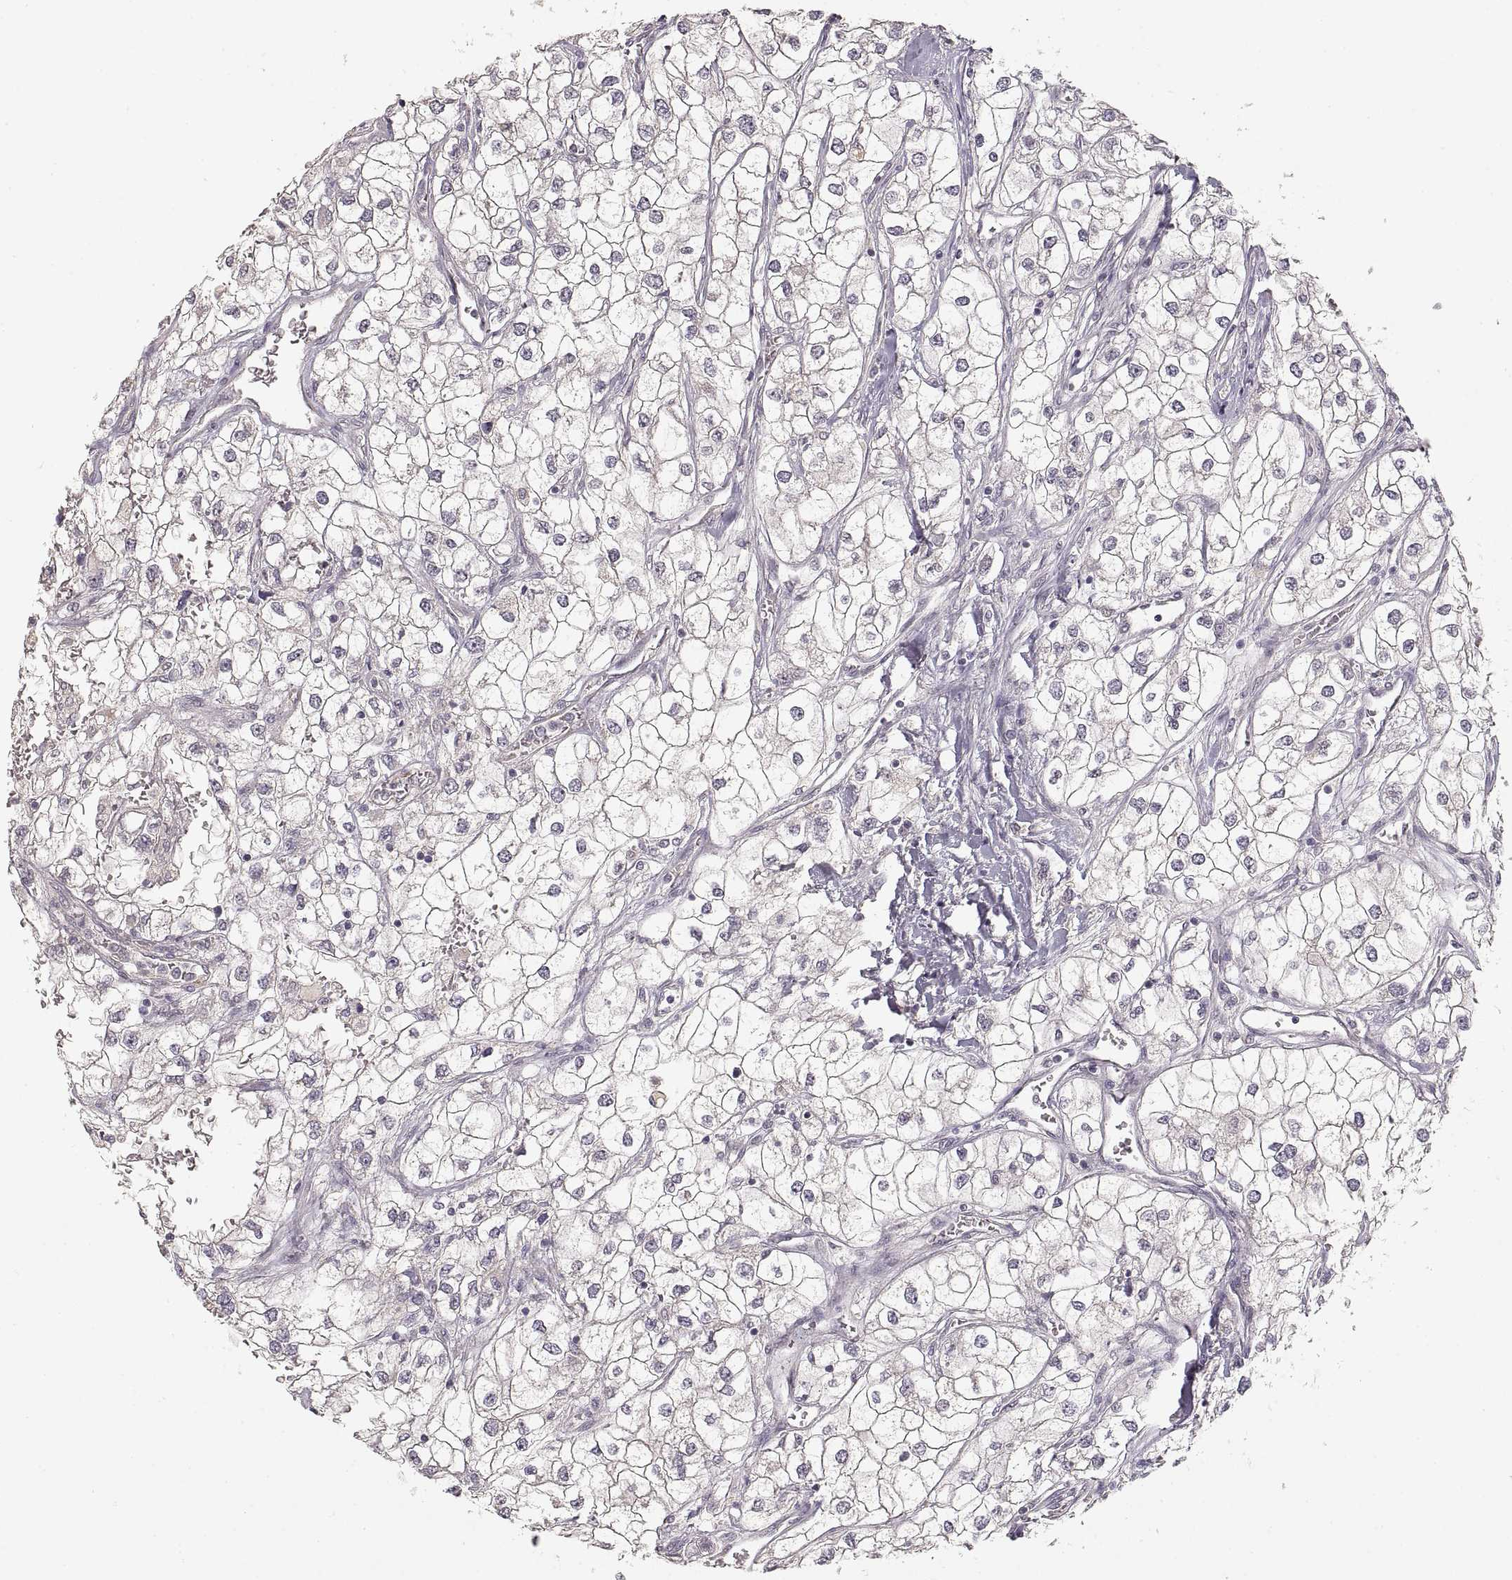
{"staining": {"intensity": "negative", "quantity": "none", "location": "none"}, "tissue": "renal cancer", "cell_type": "Tumor cells", "image_type": "cancer", "snomed": [{"axis": "morphology", "description": "Adenocarcinoma, NOS"}, {"axis": "topography", "description": "Kidney"}], "caption": "Tumor cells show no significant protein staining in adenocarcinoma (renal). (Brightfield microscopy of DAB immunohistochemistry at high magnification).", "gene": "LAMC2", "patient": {"sex": "male", "age": 59}}